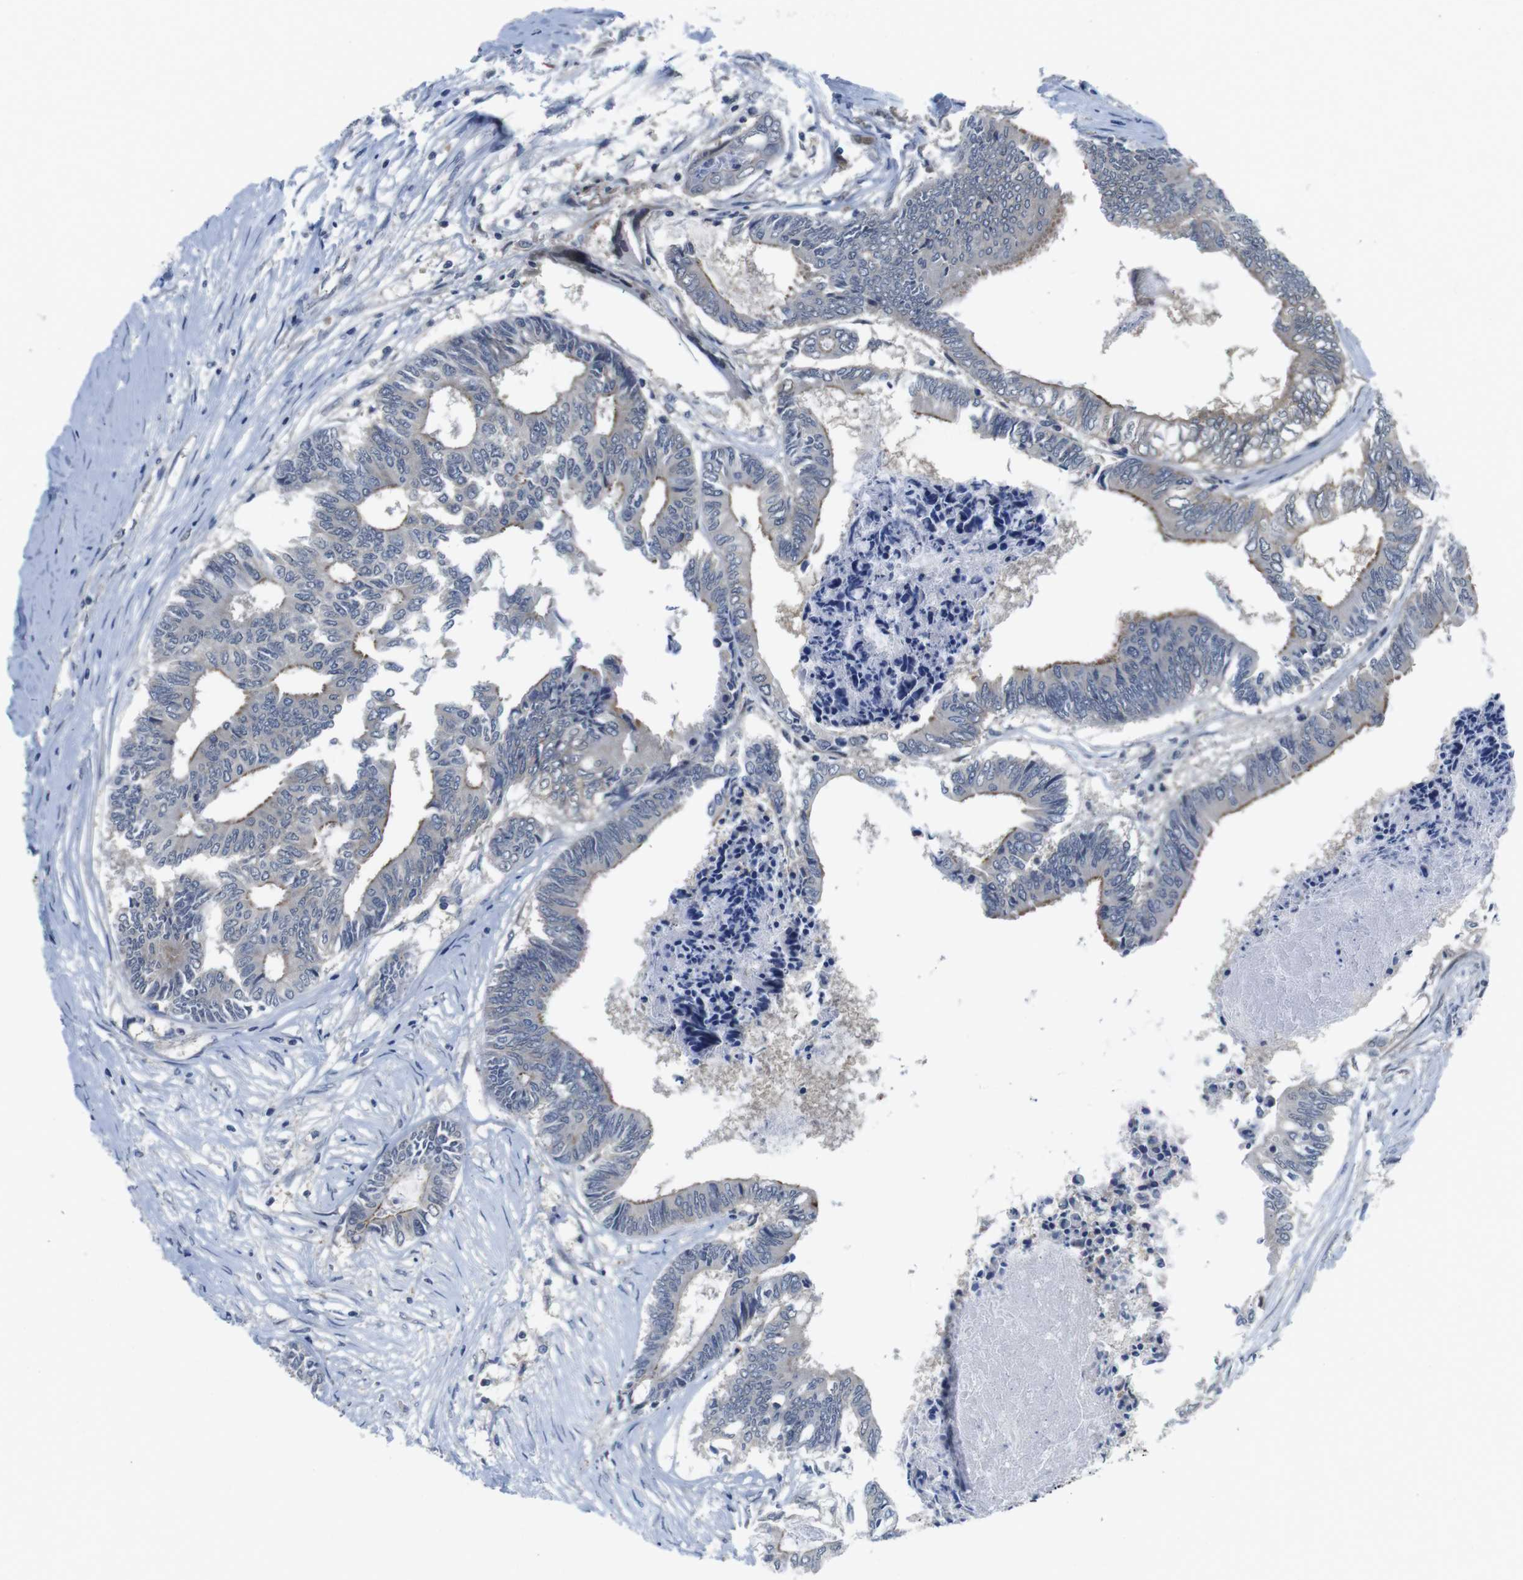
{"staining": {"intensity": "moderate", "quantity": "<25%", "location": "cytoplasmic/membranous"}, "tissue": "colorectal cancer", "cell_type": "Tumor cells", "image_type": "cancer", "snomed": [{"axis": "morphology", "description": "Adenocarcinoma, NOS"}, {"axis": "topography", "description": "Rectum"}], "caption": "Colorectal cancer stained for a protein (brown) reveals moderate cytoplasmic/membranous positive positivity in approximately <25% of tumor cells.", "gene": "FADD", "patient": {"sex": "male", "age": 63}}